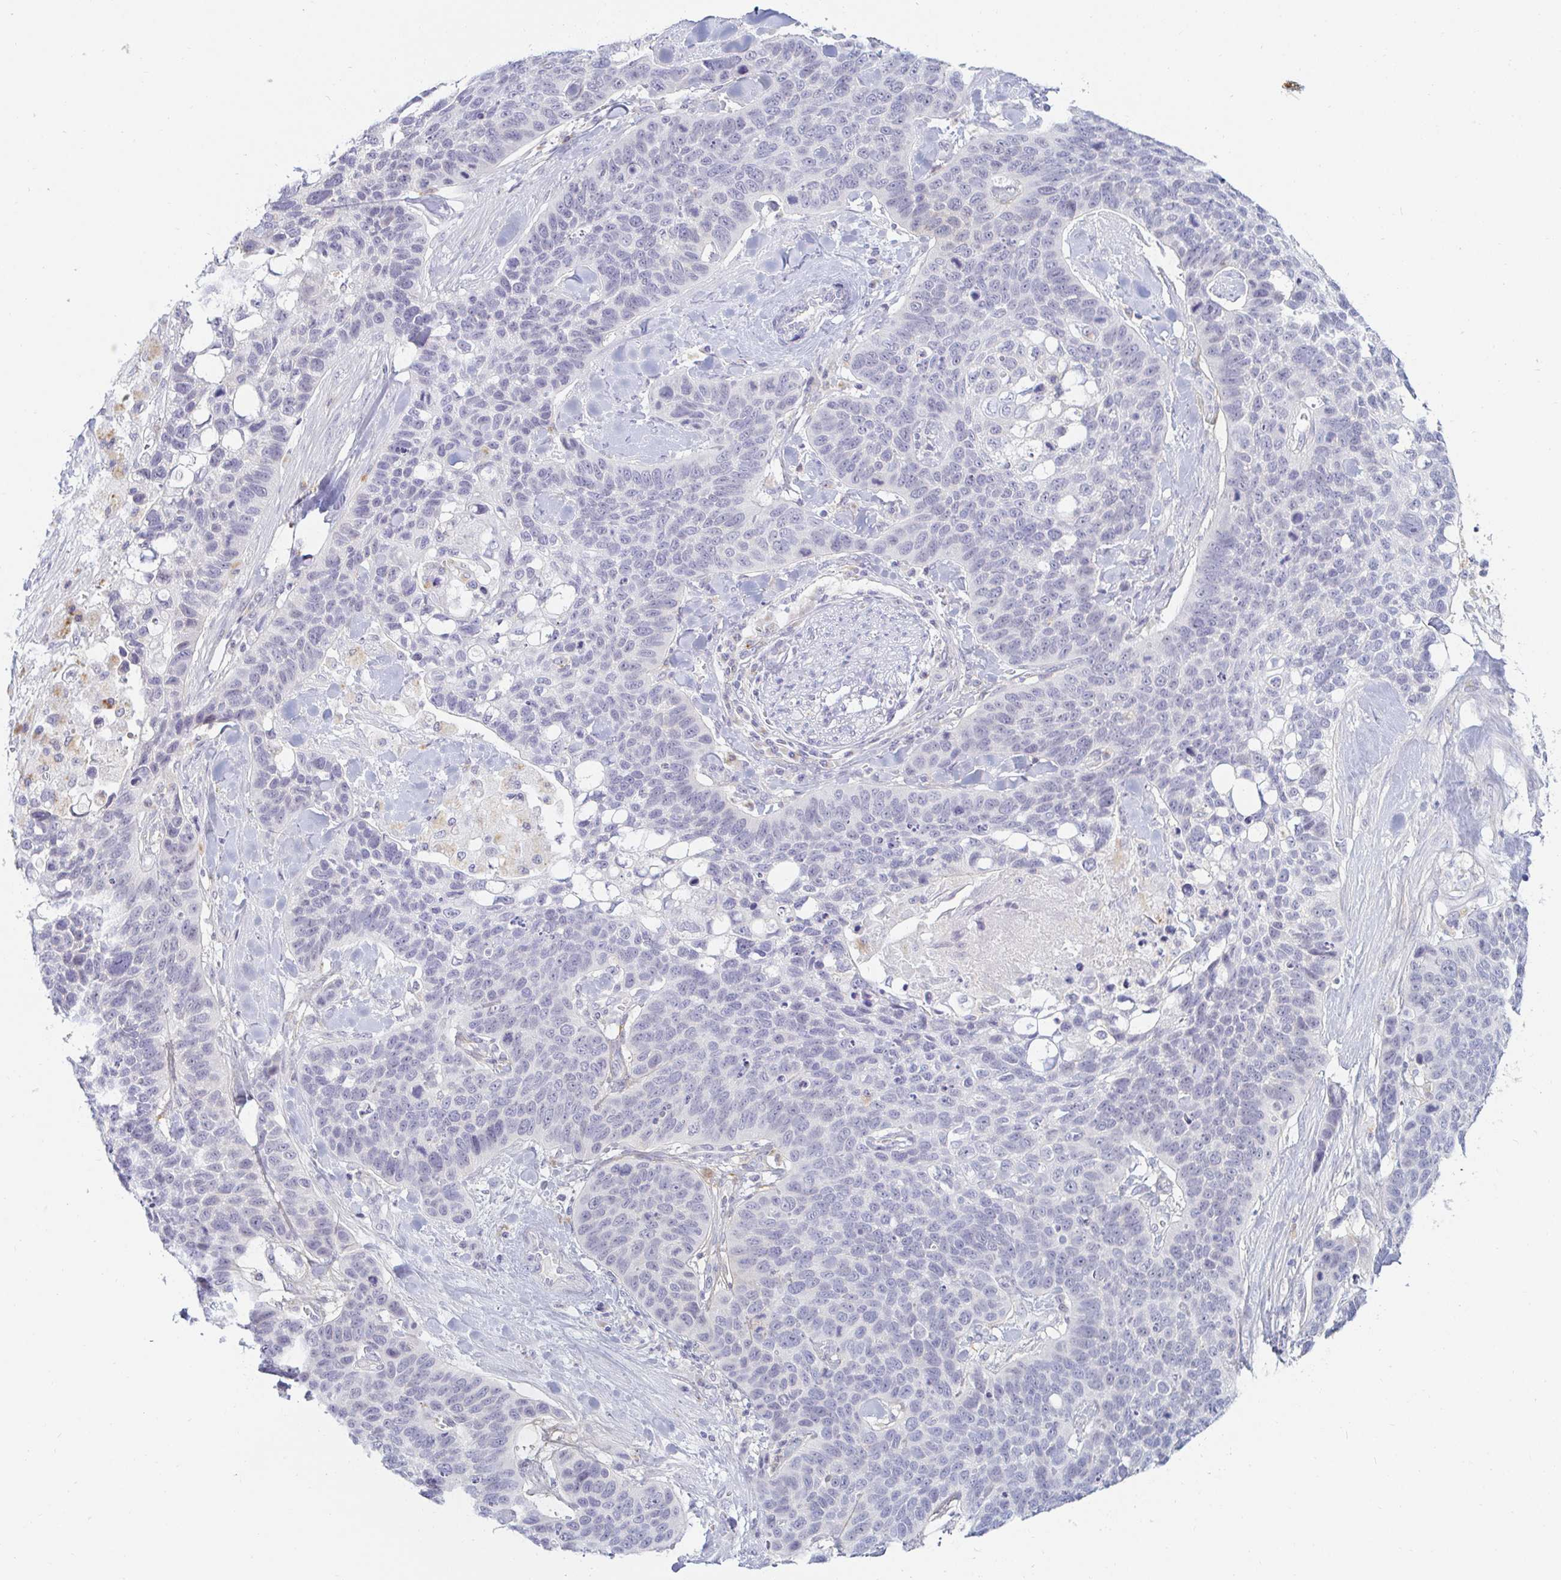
{"staining": {"intensity": "negative", "quantity": "none", "location": "none"}, "tissue": "lung cancer", "cell_type": "Tumor cells", "image_type": "cancer", "snomed": [{"axis": "morphology", "description": "Squamous cell carcinoma, NOS"}, {"axis": "topography", "description": "Lung"}], "caption": "DAB immunohistochemical staining of lung squamous cell carcinoma reveals no significant staining in tumor cells.", "gene": "OR51D1", "patient": {"sex": "male", "age": 62}}